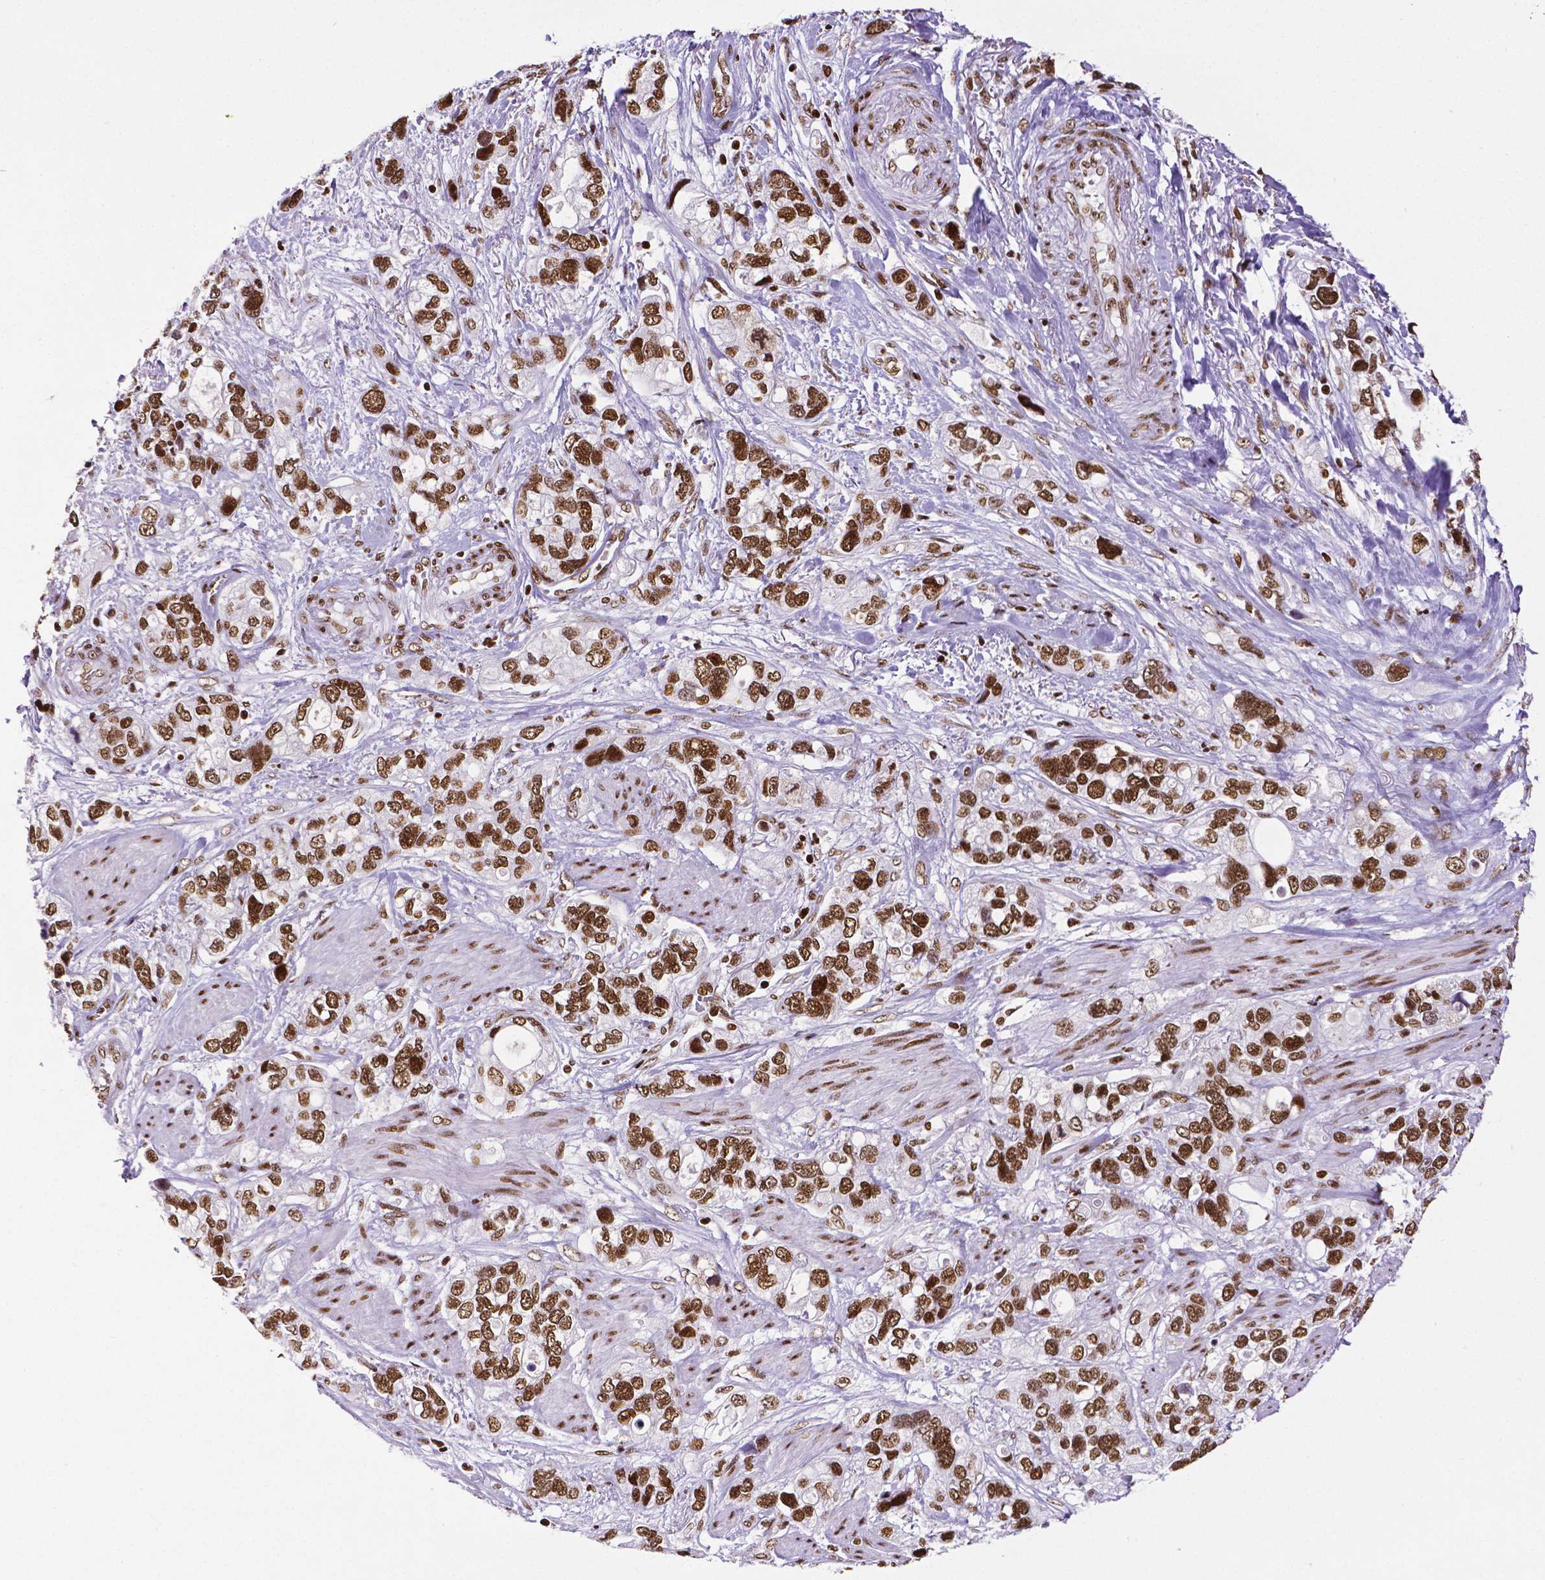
{"staining": {"intensity": "strong", "quantity": ">75%", "location": "nuclear"}, "tissue": "stomach cancer", "cell_type": "Tumor cells", "image_type": "cancer", "snomed": [{"axis": "morphology", "description": "Adenocarcinoma, NOS"}, {"axis": "topography", "description": "Stomach, upper"}], "caption": "Immunohistochemistry (IHC) (DAB (3,3'-diaminobenzidine)) staining of human stomach cancer (adenocarcinoma) reveals strong nuclear protein positivity in approximately >75% of tumor cells. (DAB (3,3'-diaminobenzidine) IHC with brightfield microscopy, high magnification).", "gene": "CTCF", "patient": {"sex": "female", "age": 81}}